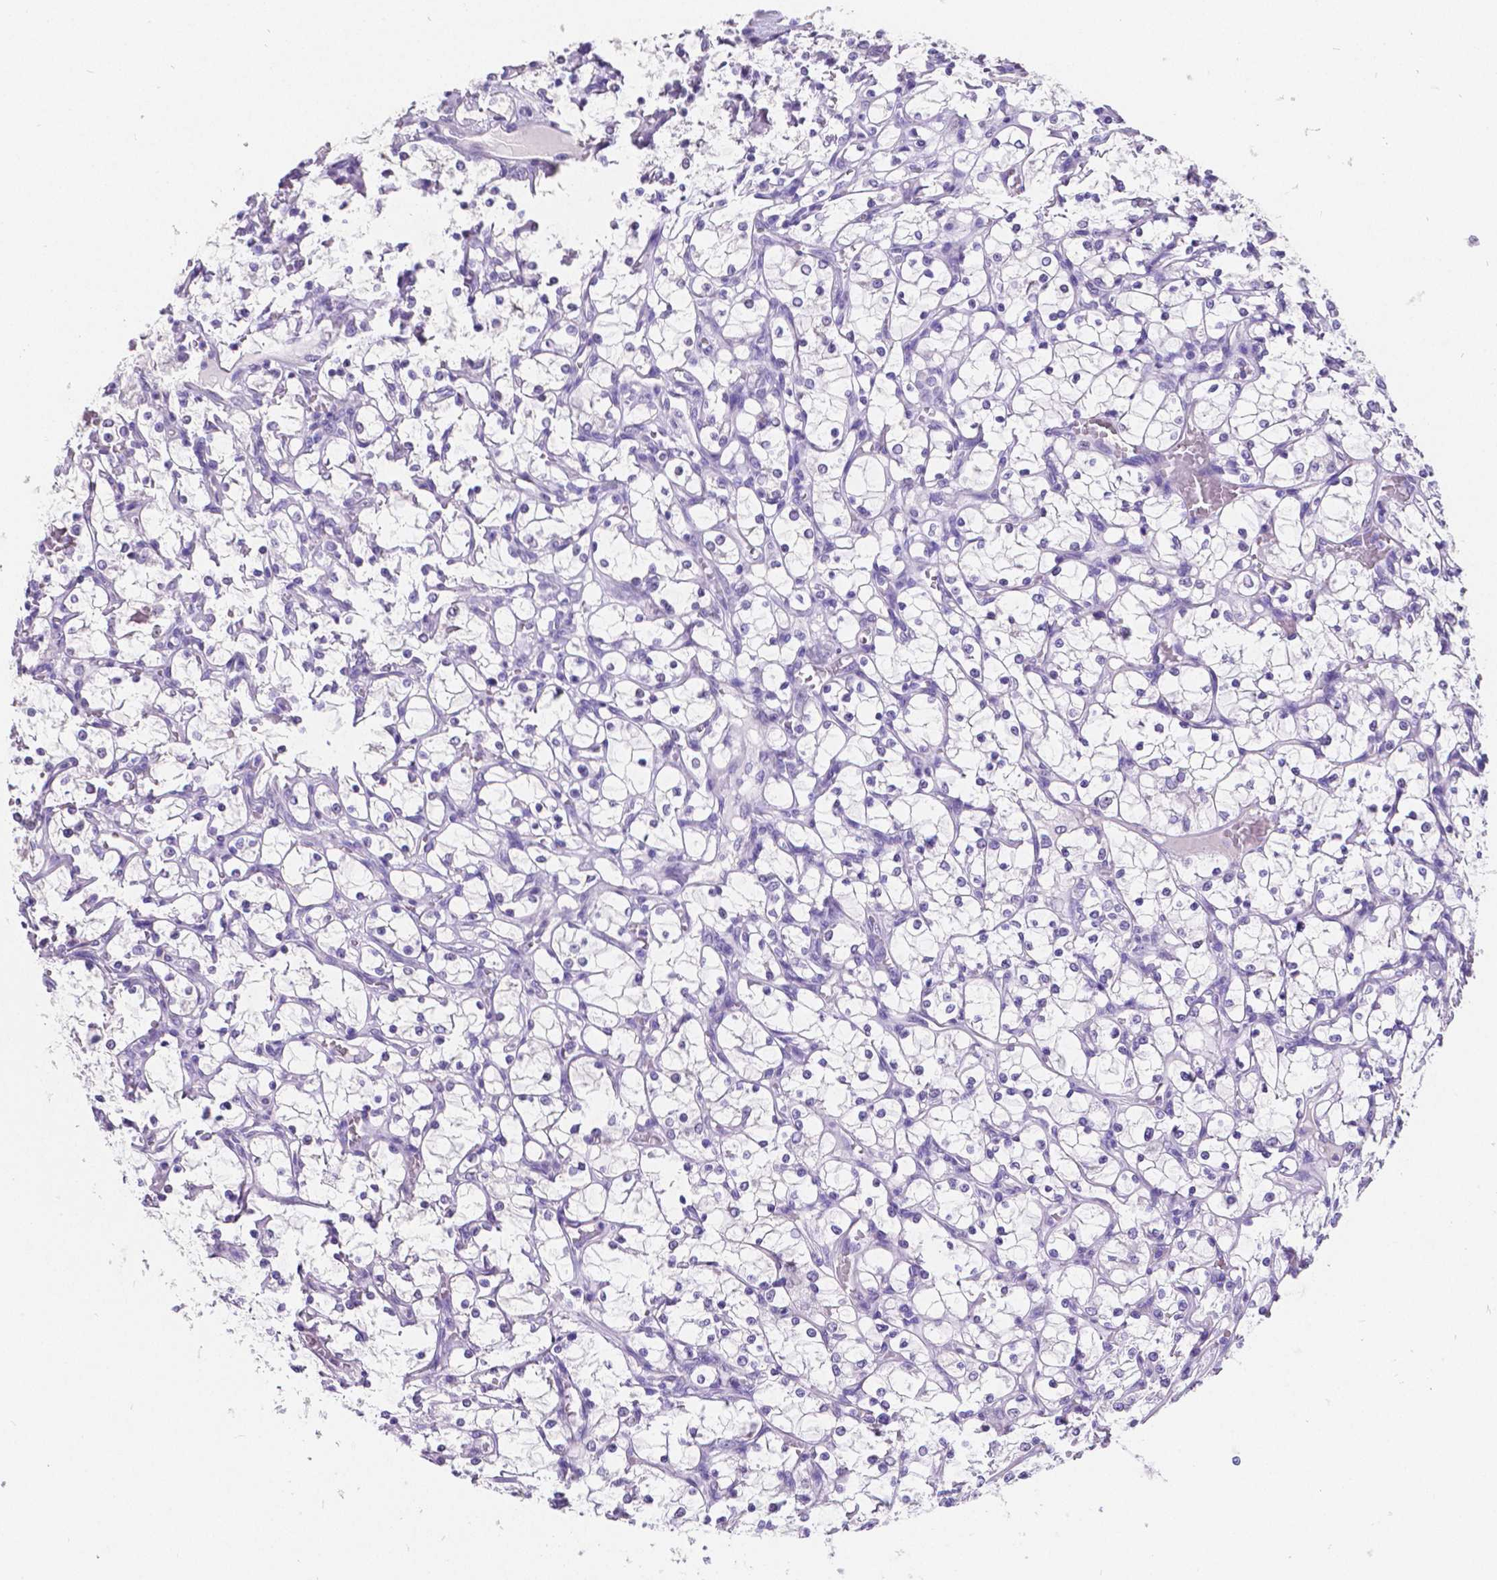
{"staining": {"intensity": "negative", "quantity": "none", "location": "none"}, "tissue": "renal cancer", "cell_type": "Tumor cells", "image_type": "cancer", "snomed": [{"axis": "morphology", "description": "Adenocarcinoma, NOS"}, {"axis": "topography", "description": "Kidney"}], "caption": "A histopathology image of renal adenocarcinoma stained for a protein shows no brown staining in tumor cells.", "gene": "SATB2", "patient": {"sex": "female", "age": 69}}